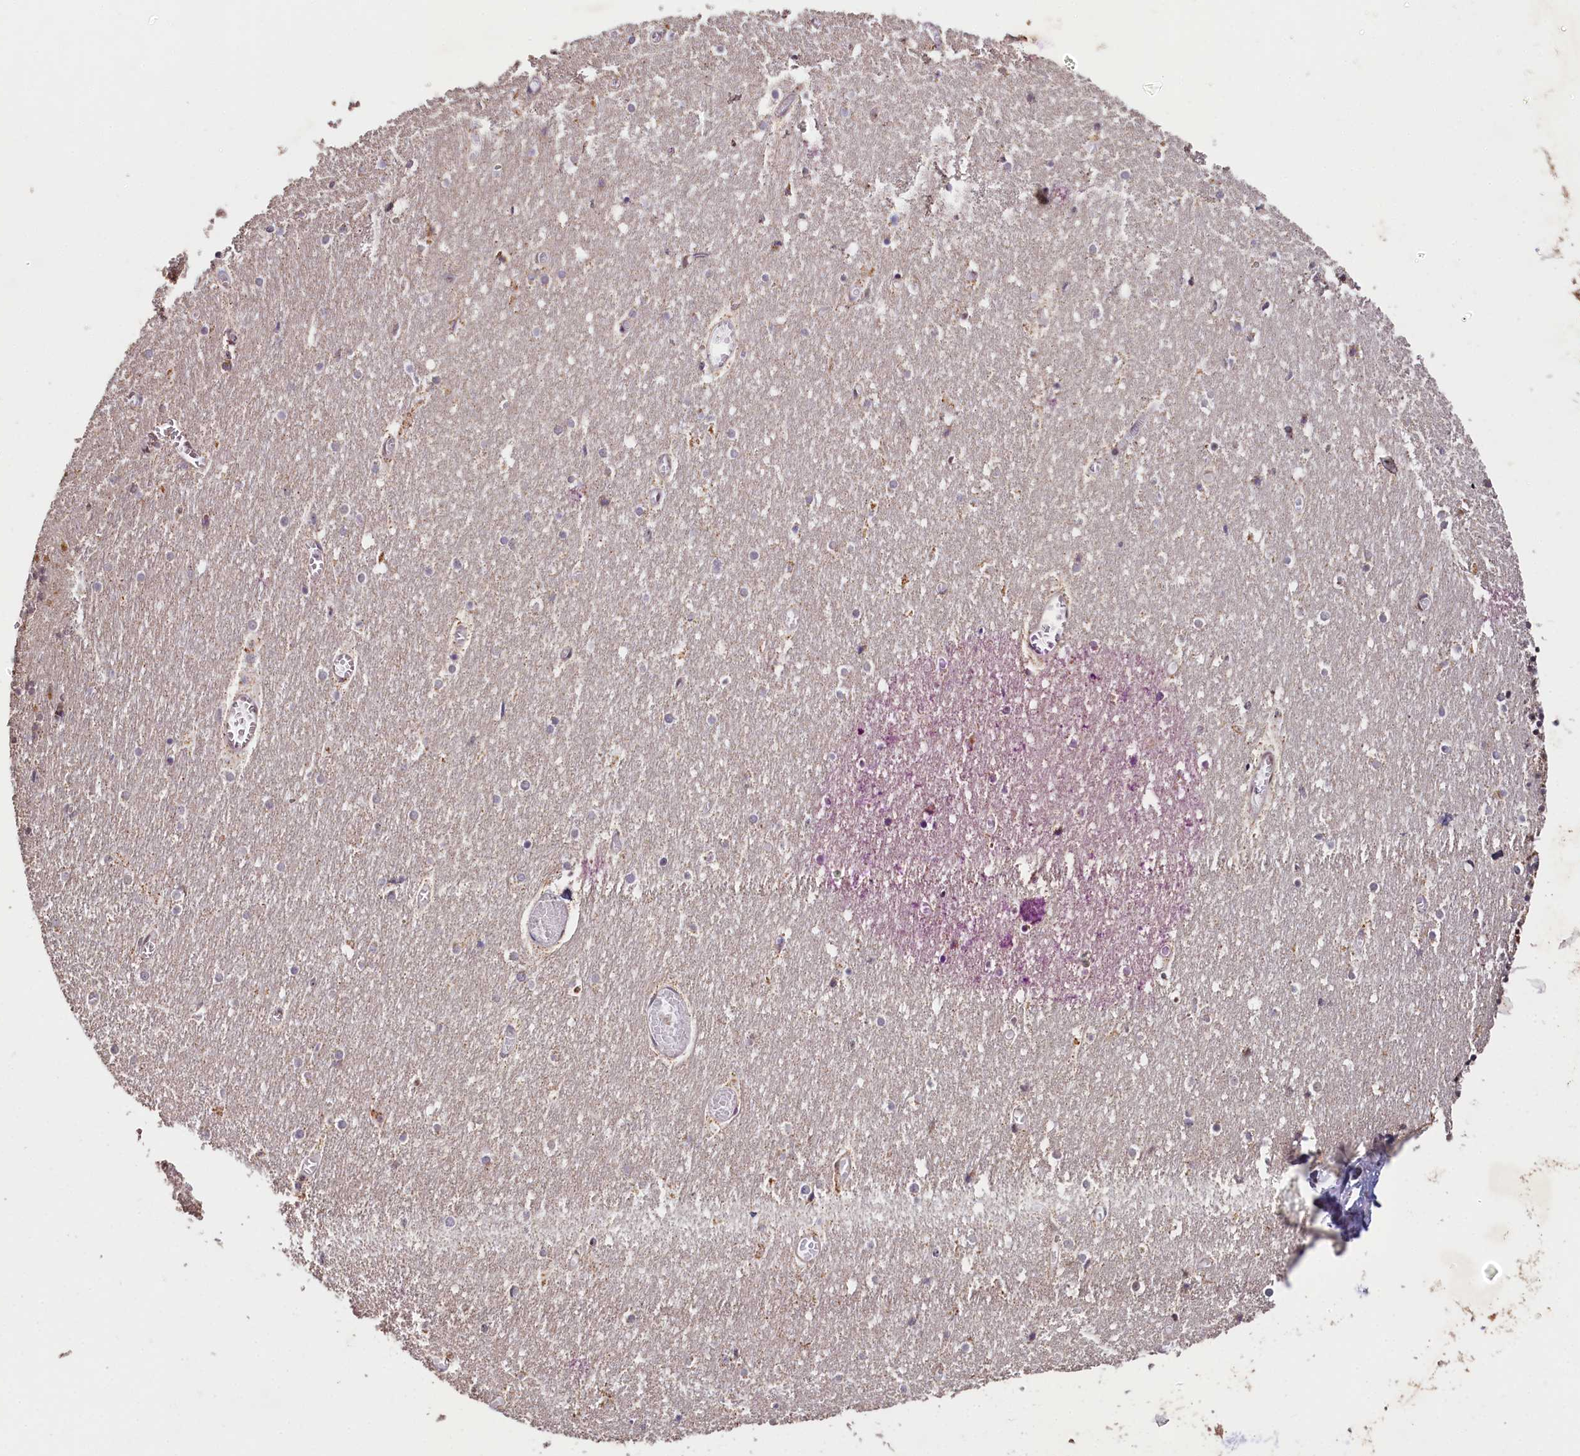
{"staining": {"intensity": "moderate", "quantity": "25%-75%", "location": "cytoplasmic/membranous"}, "tissue": "cerebellum", "cell_type": "Cells in granular layer", "image_type": "normal", "snomed": [{"axis": "morphology", "description": "Normal tissue, NOS"}, {"axis": "topography", "description": "Cerebellum"}], "caption": "Protein analysis of normal cerebellum reveals moderate cytoplasmic/membranous positivity in approximately 25%-75% of cells in granular layer. The staining was performed using DAB (3,3'-diaminobenzidine) to visualize the protein expression in brown, while the nuclei were stained in blue with hematoxylin (Magnification: 20x).", "gene": "PDE6D", "patient": {"sex": "female", "age": 28}}